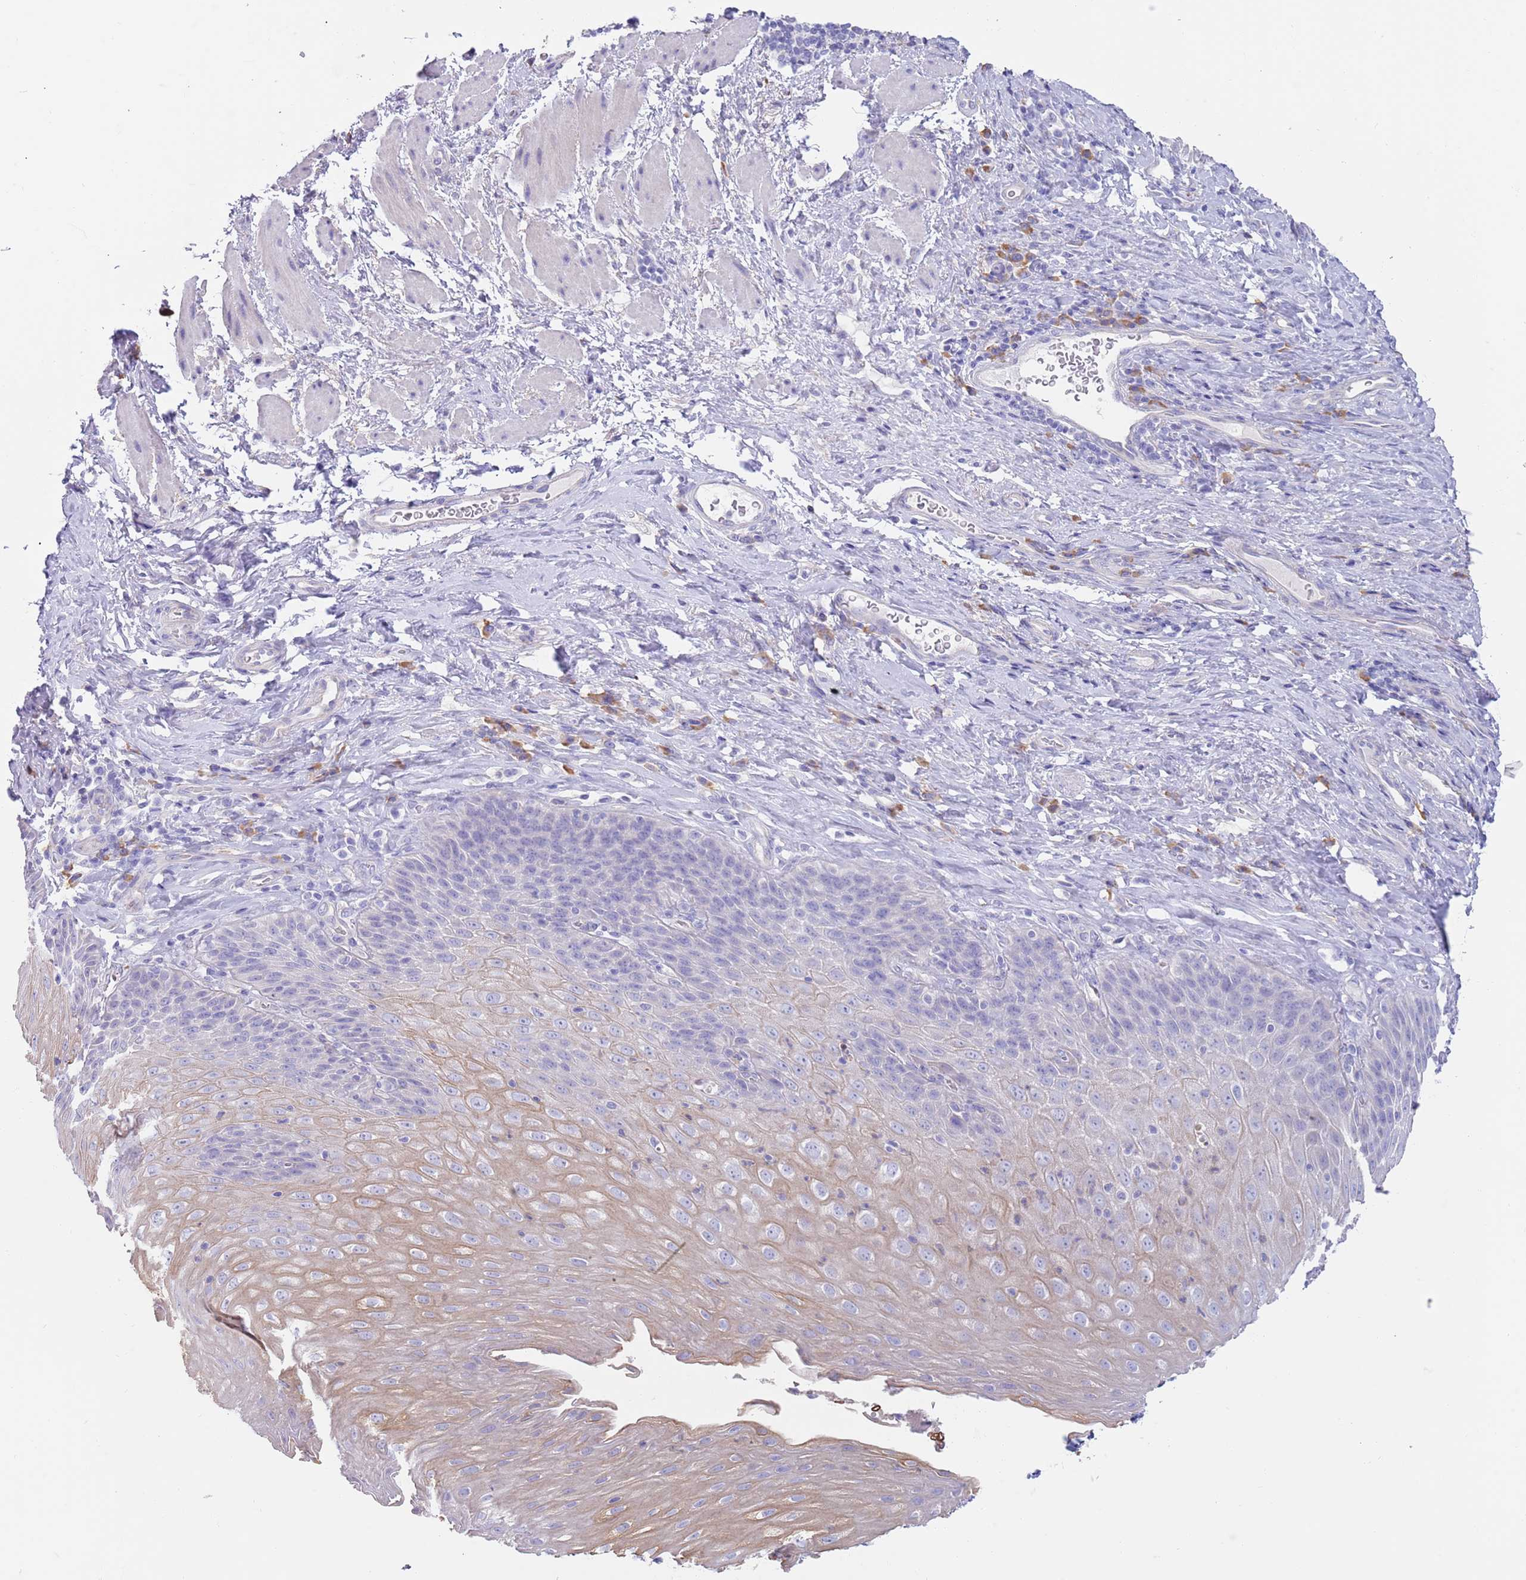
{"staining": {"intensity": "strong", "quantity": "<25%", "location": "cytoplasmic/membranous"}, "tissue": "esophagus", "cell_type": "Squamous epithelial cells", "image_type": "normal", "snomed": [{"axis": "morphology", "description": "Normal tissue, NOS"}, {"axis": "topography", "description": "Esophagus"}], "caption": "Immunohistochemistry staining of benign esophagus, which exhibits medium levels of strong cytoplasmic/membranous expression in approximately <25% of squamous epithelial cells indicating strong cytoplasmic/membranous protein positivity. The staining was performed using DAB (3,3'-diaminobenzidine) (brown) for protein detection and nuclei were counterstained in hematoxylin (blue).", "gene": "CCDC149", "patient": {"sex": "female", "age": 61}}